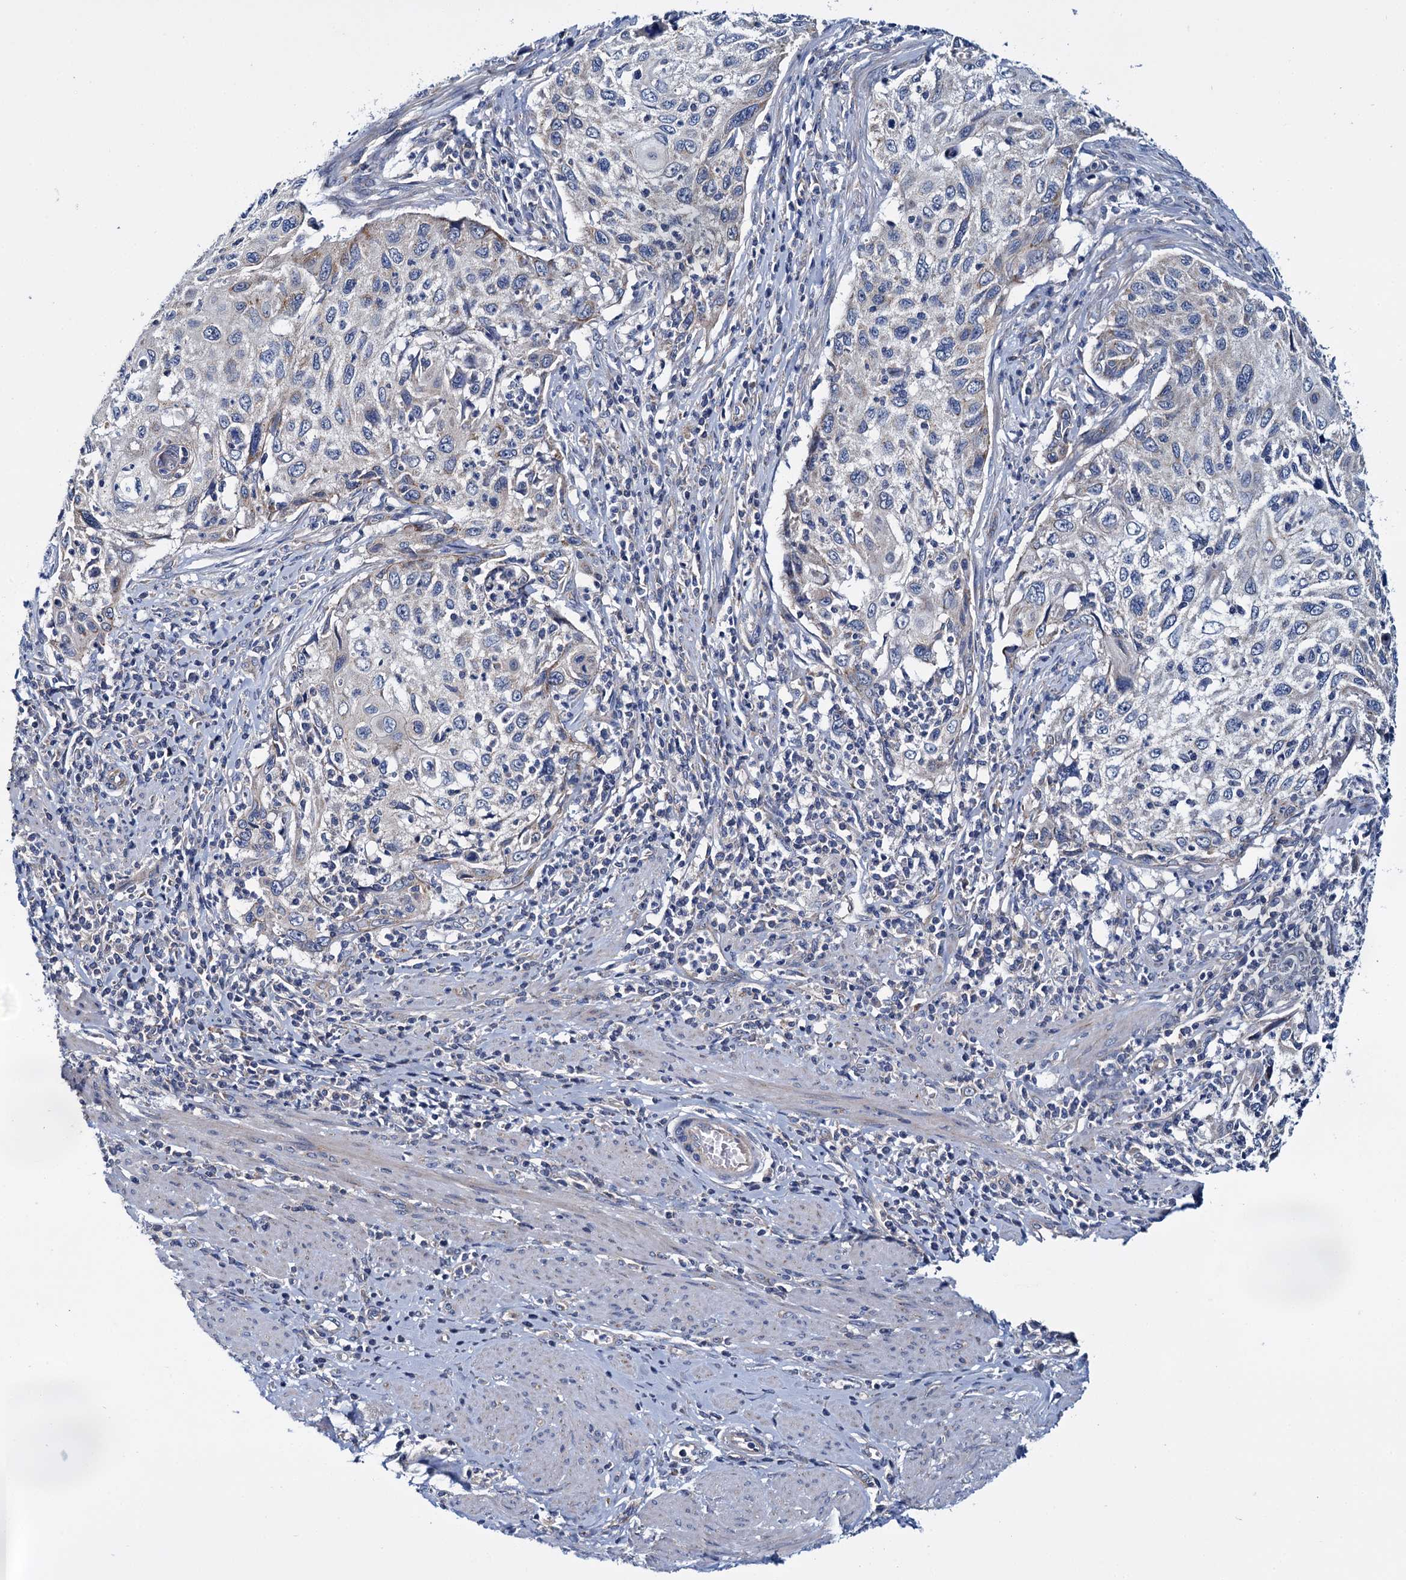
{"staining": {"intensity": "weak", "quantity": "<25%", "location": "cytoplasmic/membranous"}, "tissue": "cervical cancer", "cell_type": "Tumor cells", "image_type": "cancer", "snomed": [{"axis": "morphology", "description": "Squamous cell carcinoma, NOS"}, {"axis": "topography", "description": "Cervix"}], "caption": "DAB (3,3'-diaminobenzidine) immunohistochemical staining of human squamous cell carcinoma (cervical) displays no significant staining in tumor cells. Brightfield microscopy of immunohistochemistry (IHC) stained with DAB (3,3'-diaminobenzidine) (brown) and hematoxylin (blue), captured at high magnification.", "gene": "CEP295", "patient": {"sex": "female", "age": 70}}